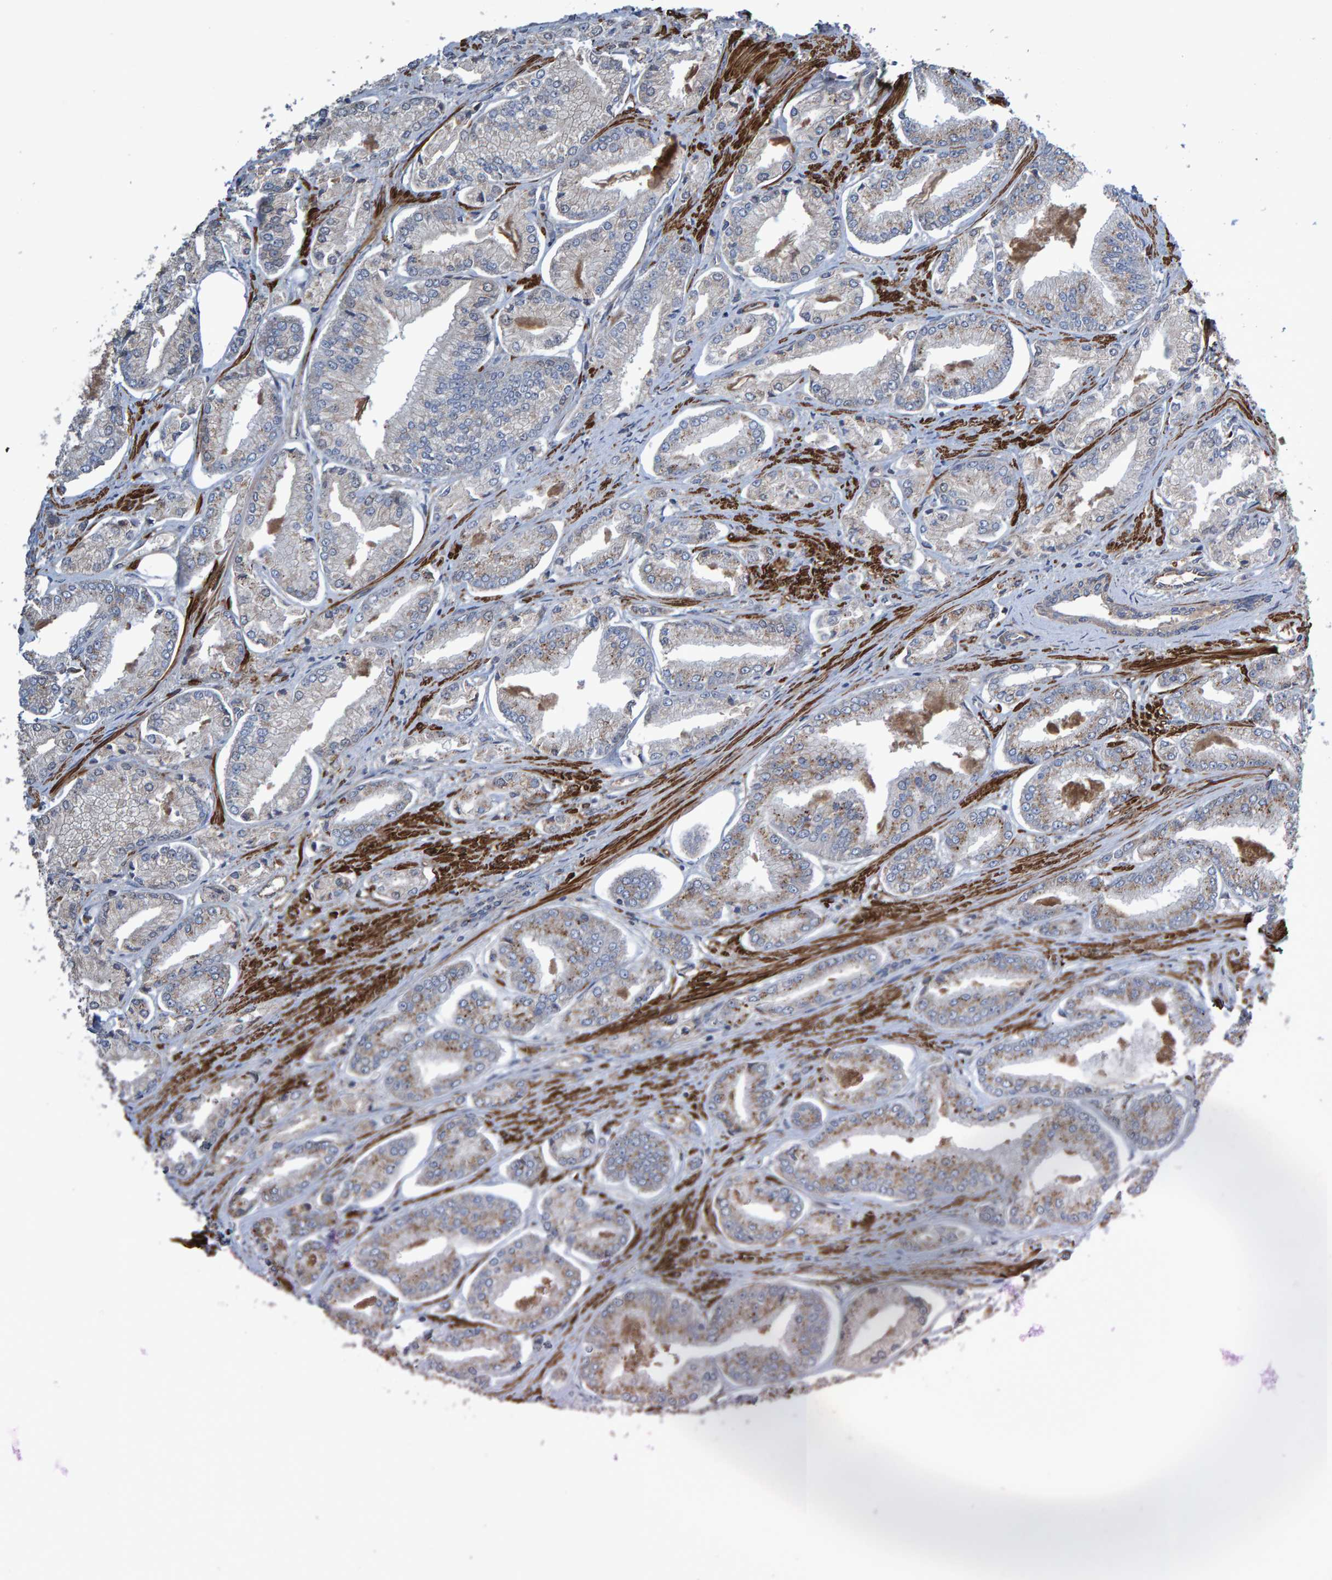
{"staining": {"intensity": "moderate", "quantity": "<25%", "location": "cytoplasmic/membranous"}, "tissue": "prostate cancer", "cell_type": "Tumor cells", "image_type": "cancer", "snomed": [{"axis": "morphology", "description": "Adenocarcinoma, Low grade"}, {"axis": "topography", "description": "Prostate"}], "caption": "Brown immunohistochemical staining in prostate low-grade adenocarcinoma shows moderate cytoplasmic/membranous positivity in about <25% of tumor cells.", "gene": "SLIT2", "patient": {"sex": "male", "age": 52}}